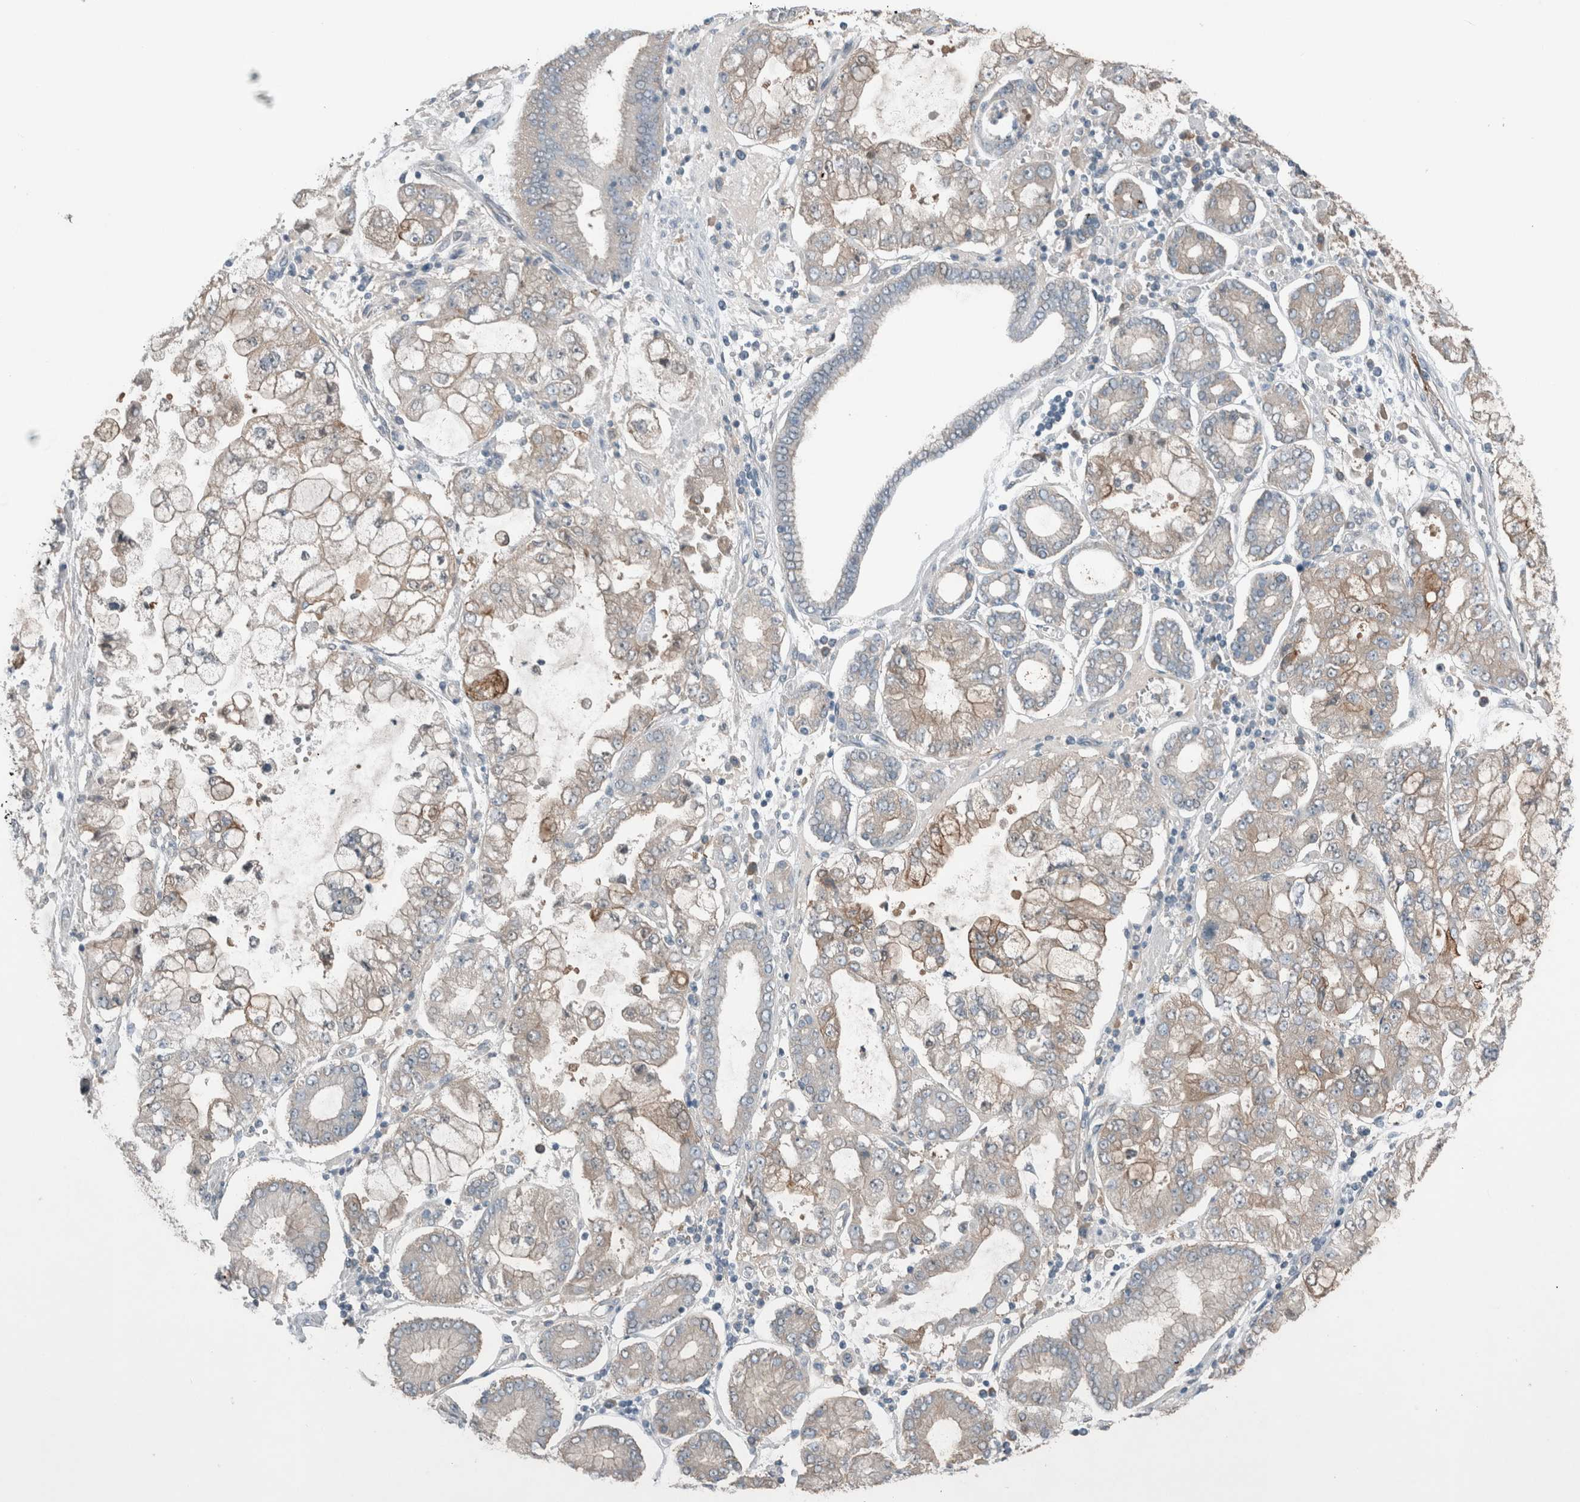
{"staining": {"intensity": "weak", "quantity": "25%-75%", "location": "cytoplasmic/membranous"}, "tissue": "stomach cancer", "cell_type": "Tumor cells", "image_type": "cancer", "snomed": [{"axis": "morphology", "description": "Adenocarcinoma, NOS"}, {"axis": "topography", "description": "Stomach"}], "caption": "The photomicrograph demonstrates a brown stain indicating the presence of a protein in the cytoplasmic/membranous of tumor cells in stomach adenocarcinoma.", "gene": "RALGDS", "patient": {"sex": "male", "age": 76}}